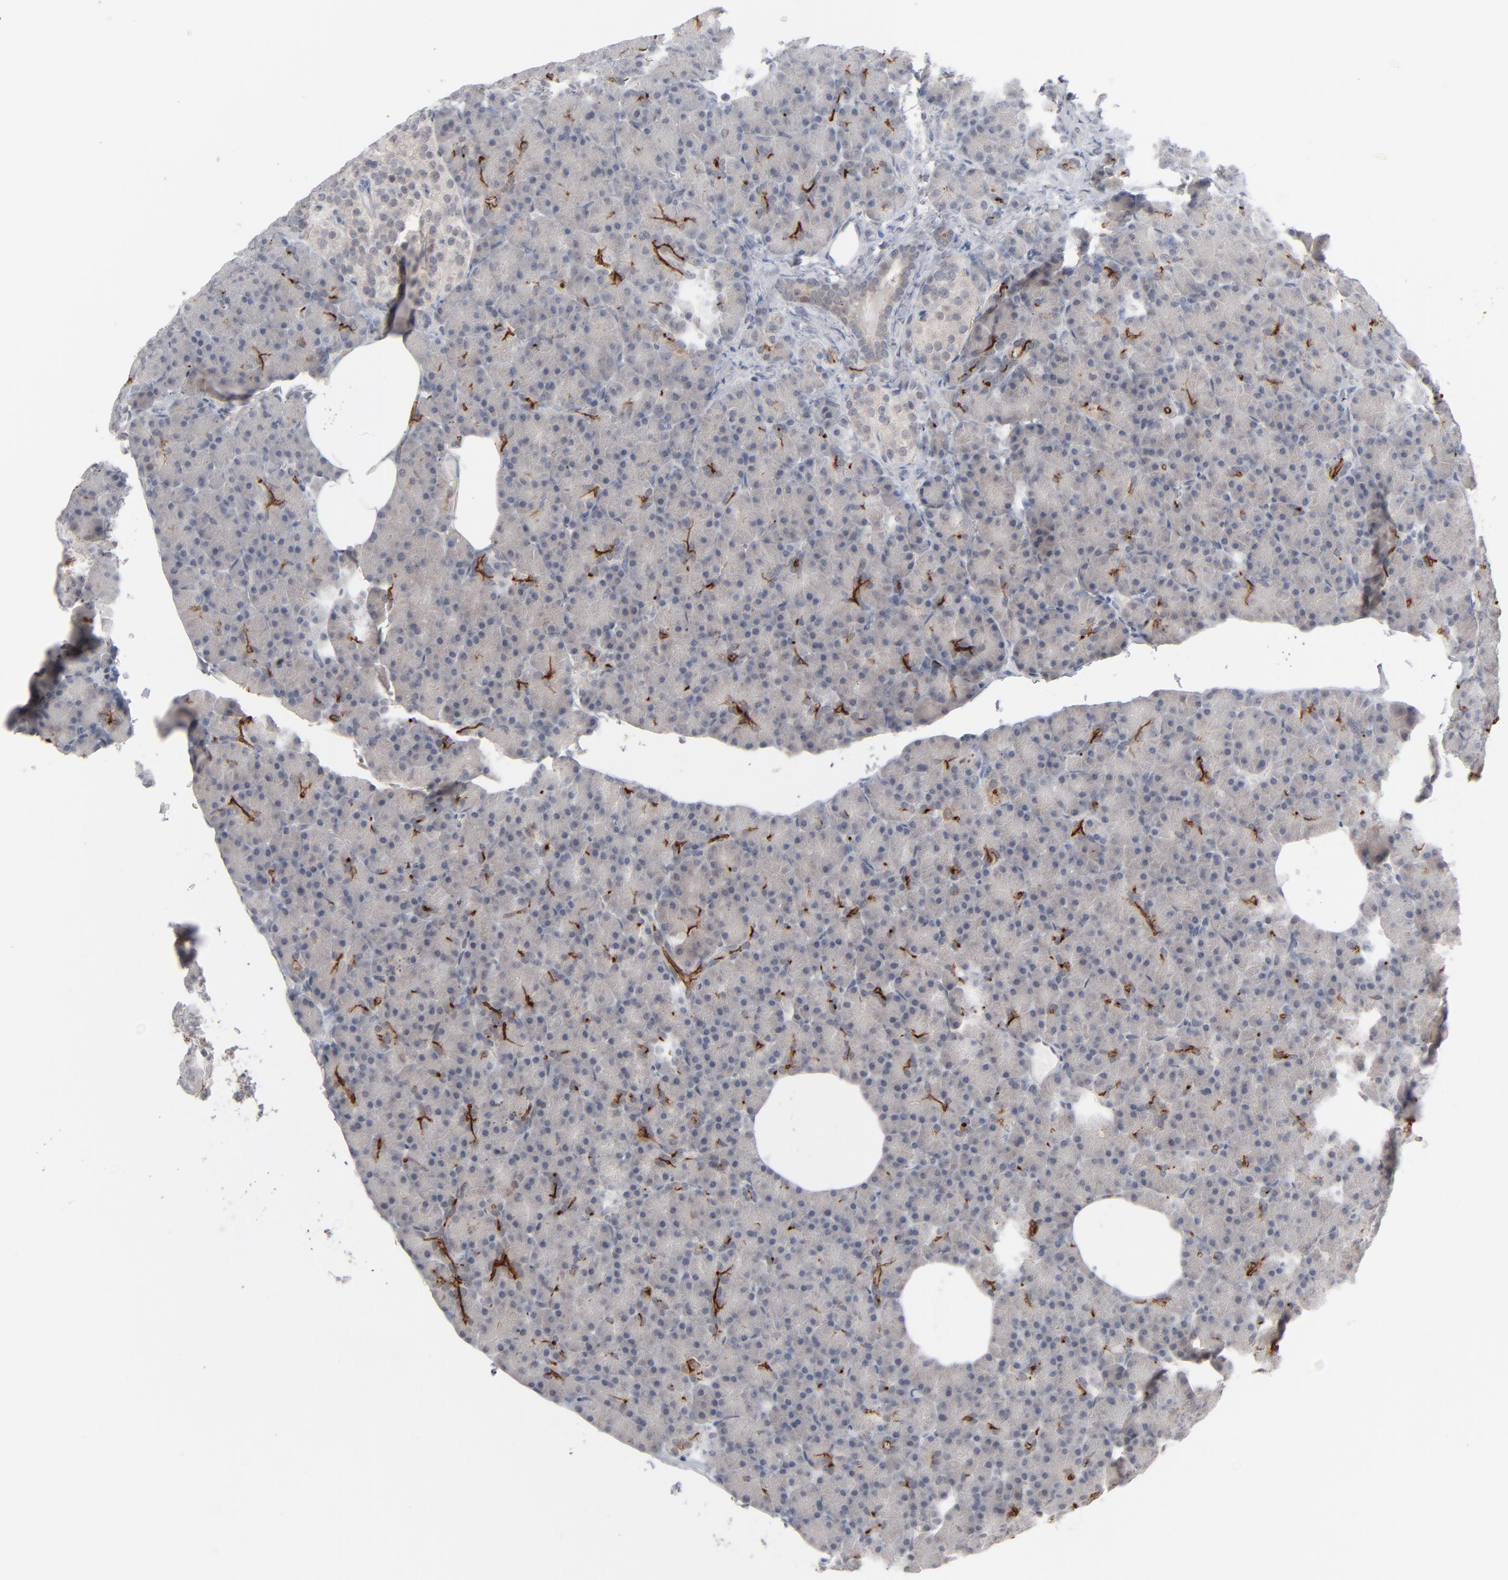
{"staining": {"intensity": "negative", "quantity": "none", "location": "none"}, "tissue": "pancreas", "cell_type": "Exocrine glandular cells", "image_type": "normal", "snomed": [{"axis": "morphology", "description": "Normal tissue, NOS"}, {"axis": "topography", "description": "Pancreas"}], "caption": "Immunohistochemistry histopathology image of normal pancreas: pancreas stained with DAB (3,3'-diaminobenzidine) demonstrates no significant protein staining in exocrine glandular cells. Nuclei are stained in blue.", "gene": "POF1B", "patient": {"sex": "female", "age": 43}}